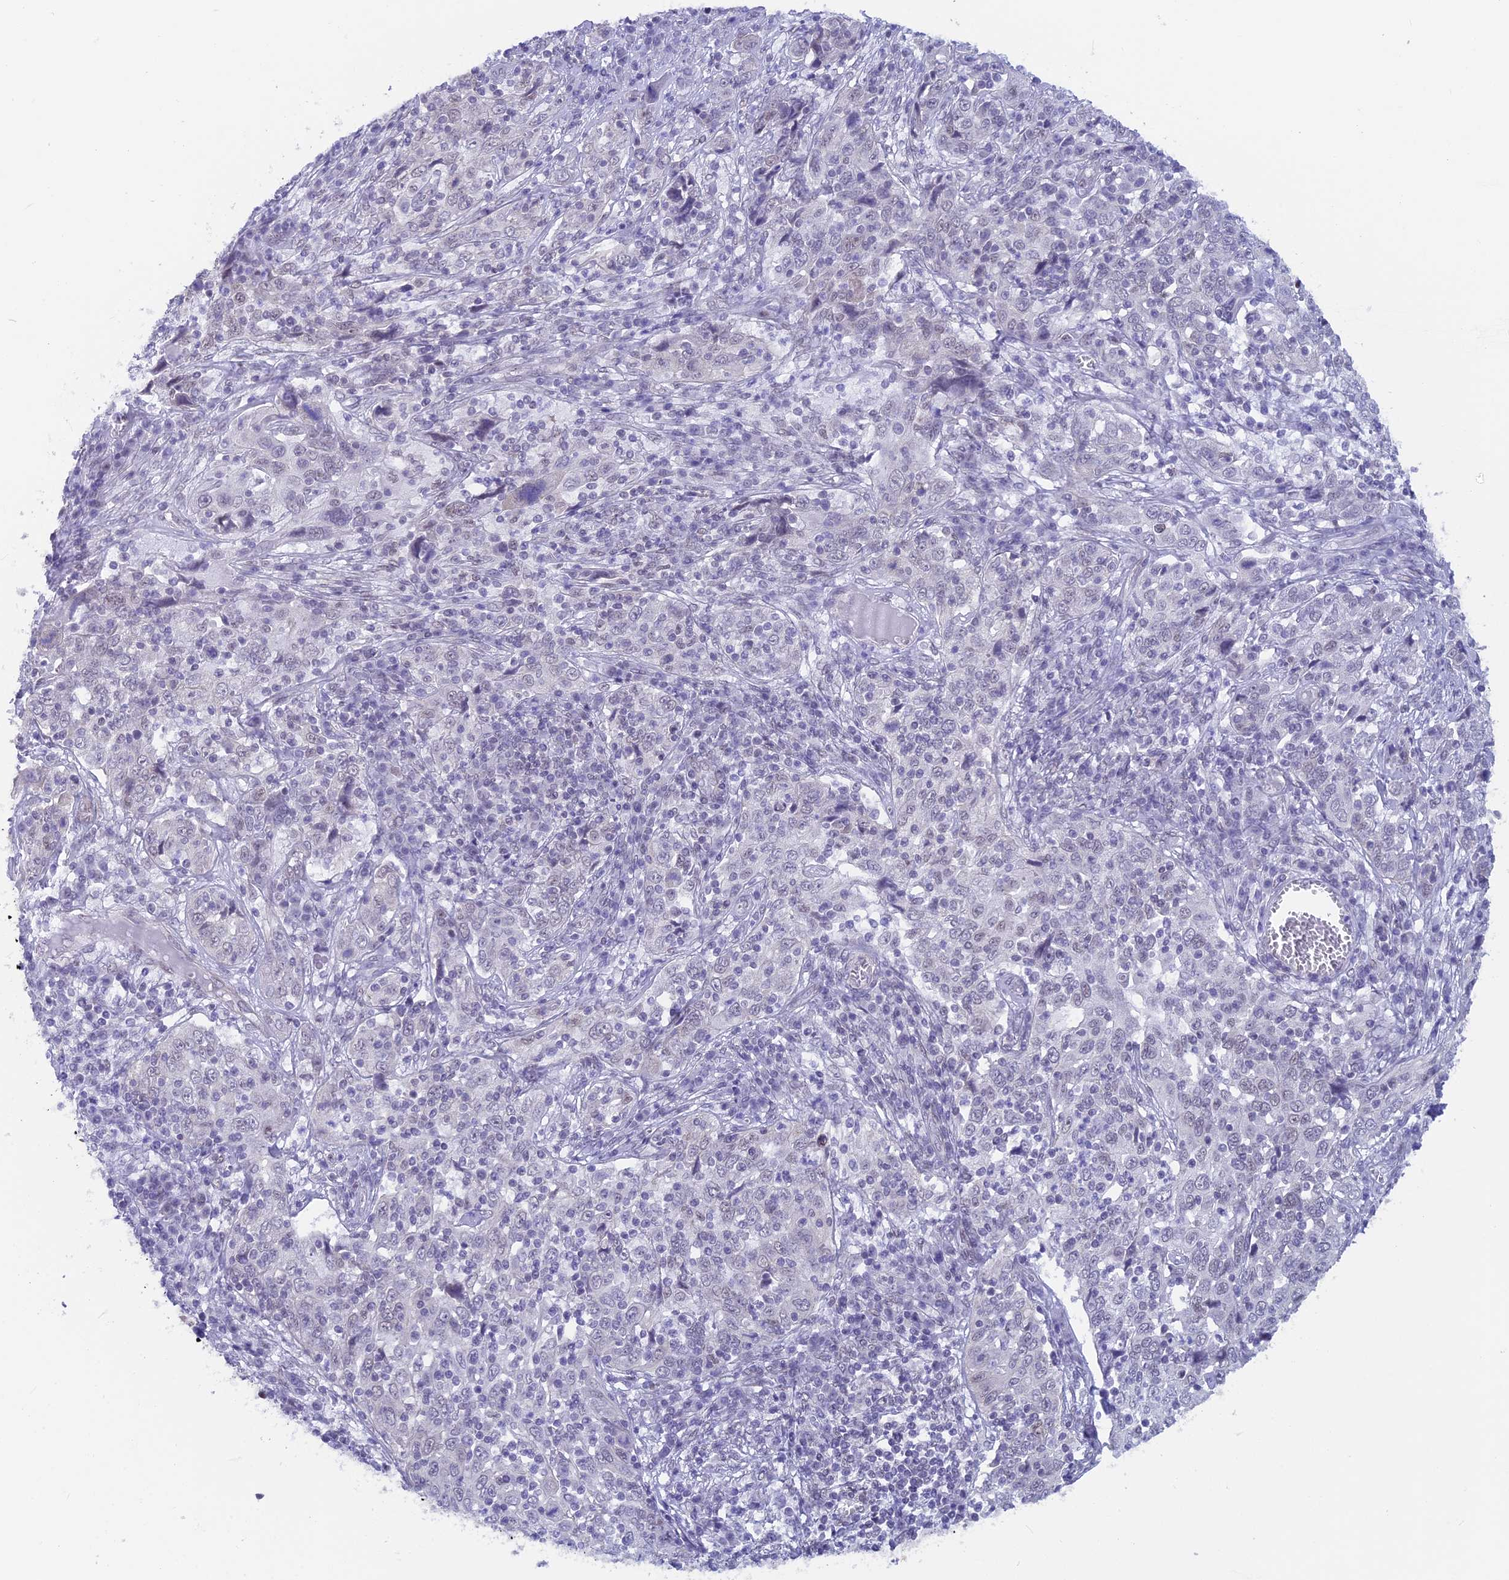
{"staining": {"intensity": "negative", "quantity": "none", "location": "none"}, "tissue": "cervical cancer", "cell_type": "Tumor cells", "image_type": "cancer", "snomed": [{"axis": "morphology", "description": "Squamous cell carcinoma, NOS"}, {"axis": "topography", "description": "Cervix"}], "caption": "Cervical cancer (squamous cell carcinoma) was stained to show a protein in brown. There is no significant expression in tumor cells.", "gene": "SRSF5", "patient": {"sex": "female", "age": 46}}